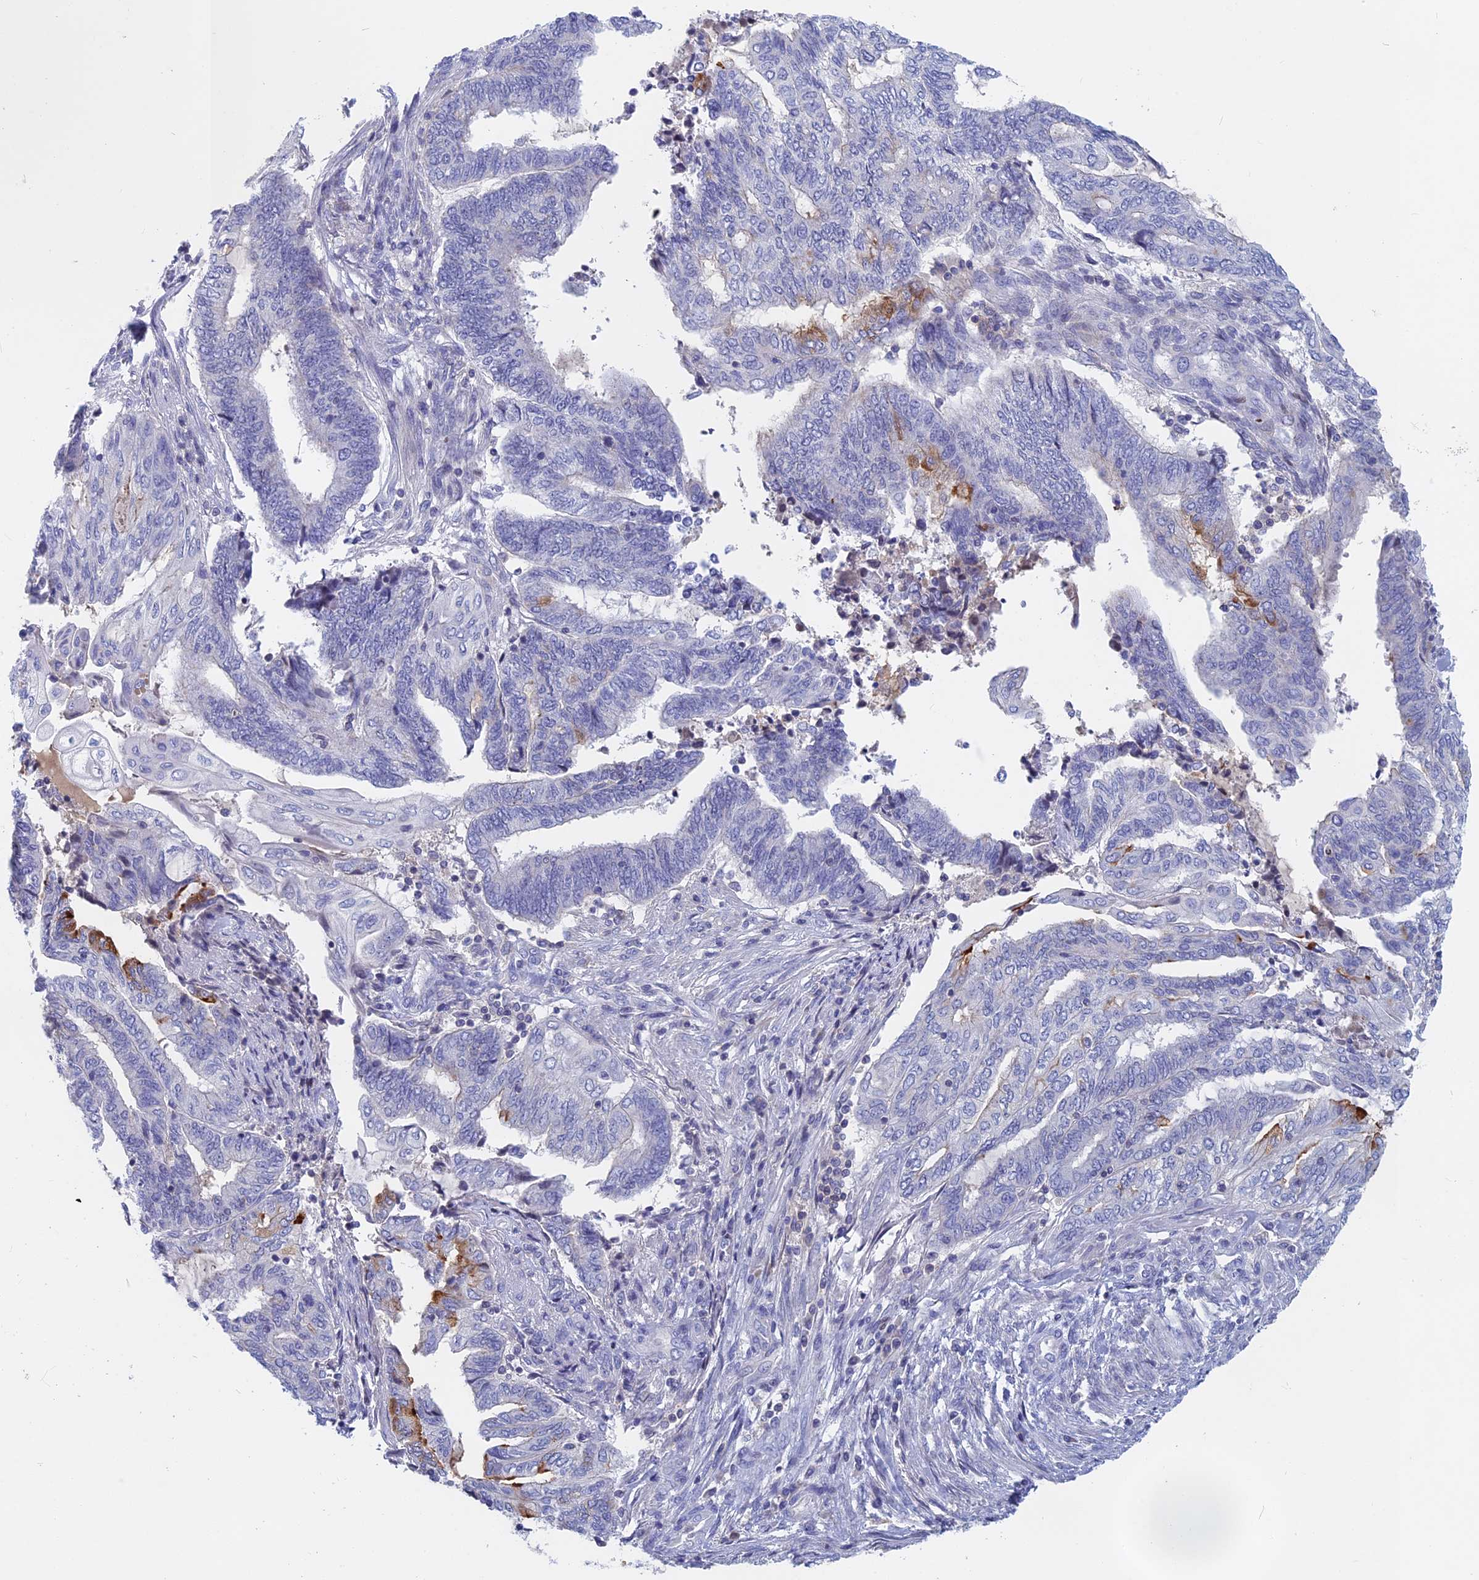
{"staining": {"intensity": "moderate", "quantity": "<25%", "location": "cytoplasmic/membranous"}, "tissue": "endometrial cancer", "cell_type": "Tumor cells", "image_type": "cancer", "snomed": [{"axis": "morphology", "description": "Adenocarcinoma, NOS"}, {"axis": "topography", "description": "Uterus"}, {"axis": "topography", "description": "Endometrium"}], "caption": "Tumor cells display low levels of moderate cytoplasmic/membranous expression in approximately <25% of cells in human endometrial adenocarcinoma.", "gene": "ACP7", "patient": {"sex": "female", "age": 70}}